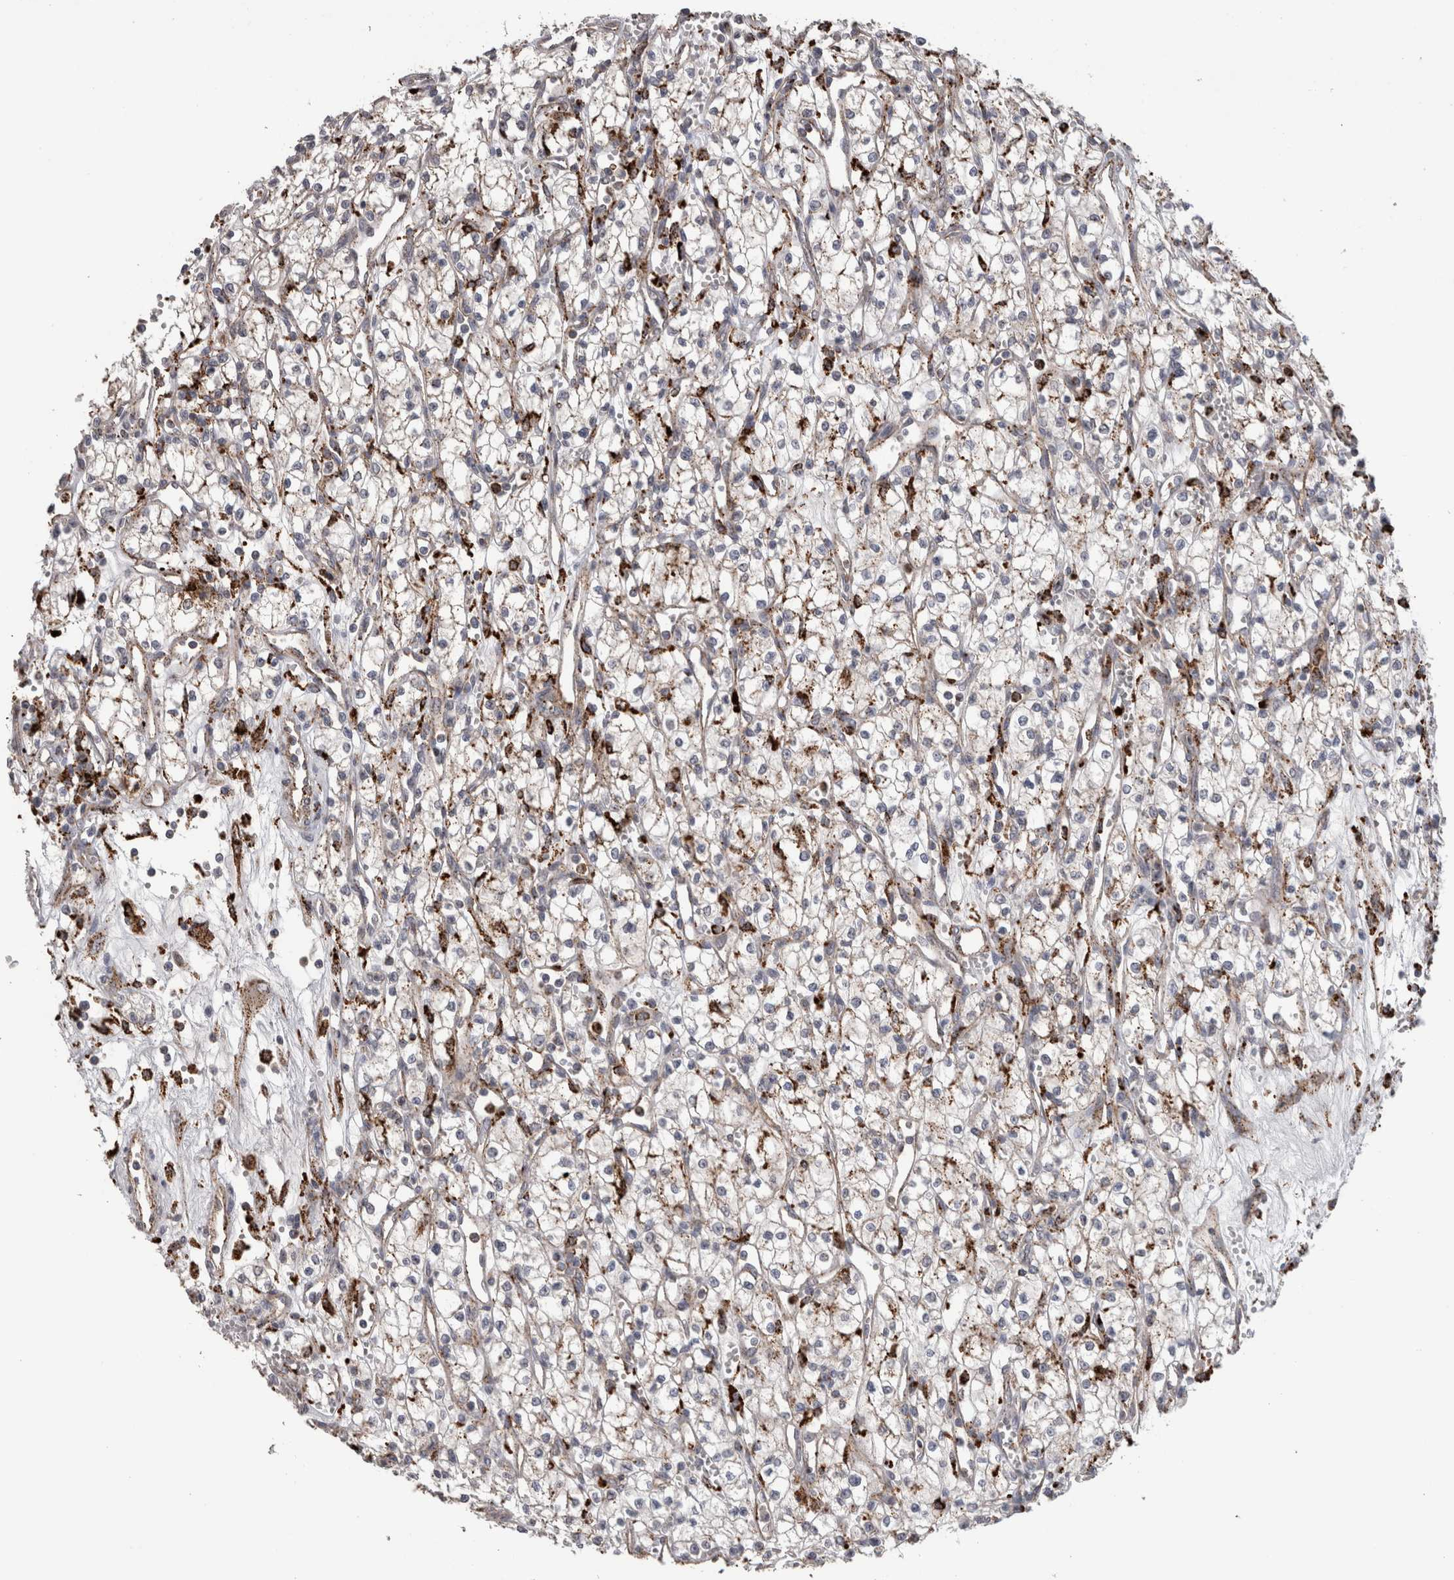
{"staining": {"intensity": "weak", "quantity": "<25%", "location": "cytoplasmic/membranous"}, "tissue": "renal cancer", "cell_type": "Tumor cells", "image_type": "cancer", "snomed": [{"axis": "morphology", "description": "Adenocarcinoma, NOS"}, {"axis": "topography", "description": "Kidney"}], "caption": "An IHC photomicrograph of renal adenocarcinoma is shown. There is no staining in tumor cells of renal adenocarcinoma.", "gene": "CTSZ", "patient": {"sex": "male", "age": 59}}